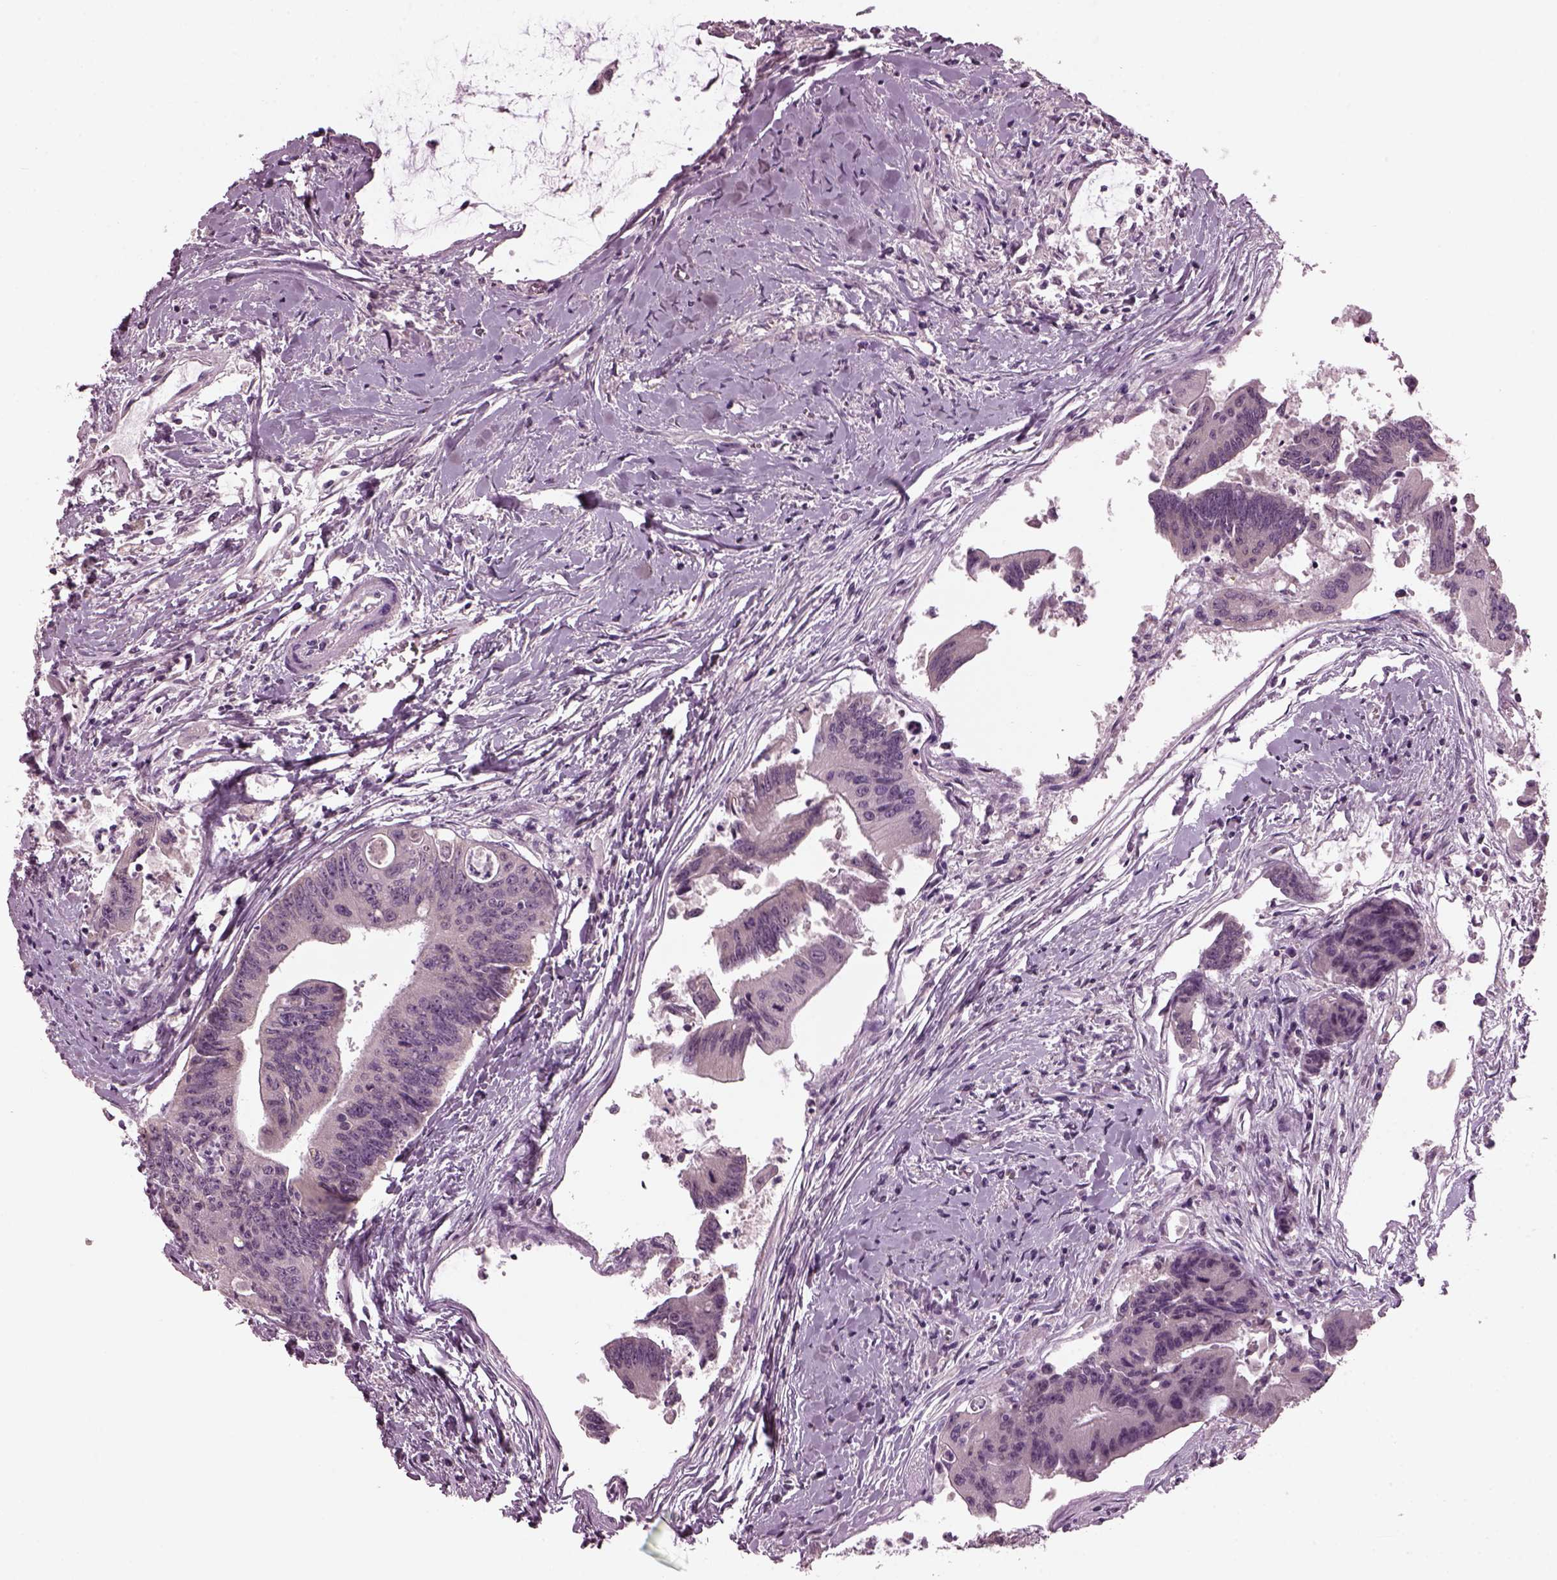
{"staining": {"intensity": "negative", "quantity": "none", "location": "none"}, "tissue": "colorectal cancer", "cell_type": "Tumor cells", "image_type": "cancer", "snomed": [{"axis": "morphology", "description": "Adenocarcinoma, NOS"}, {"axis": "topography", "description": "Rectum"}], "caption": "This photomicrograph is of colorectal adenocarcinoma stained with immunohistochemistry to label a protein in brown with the nuclei are counter-stained blue. There is no expression in tumor cells.", "gene": "CLCN4", "patient": {"sex": "male", "age": 59}}